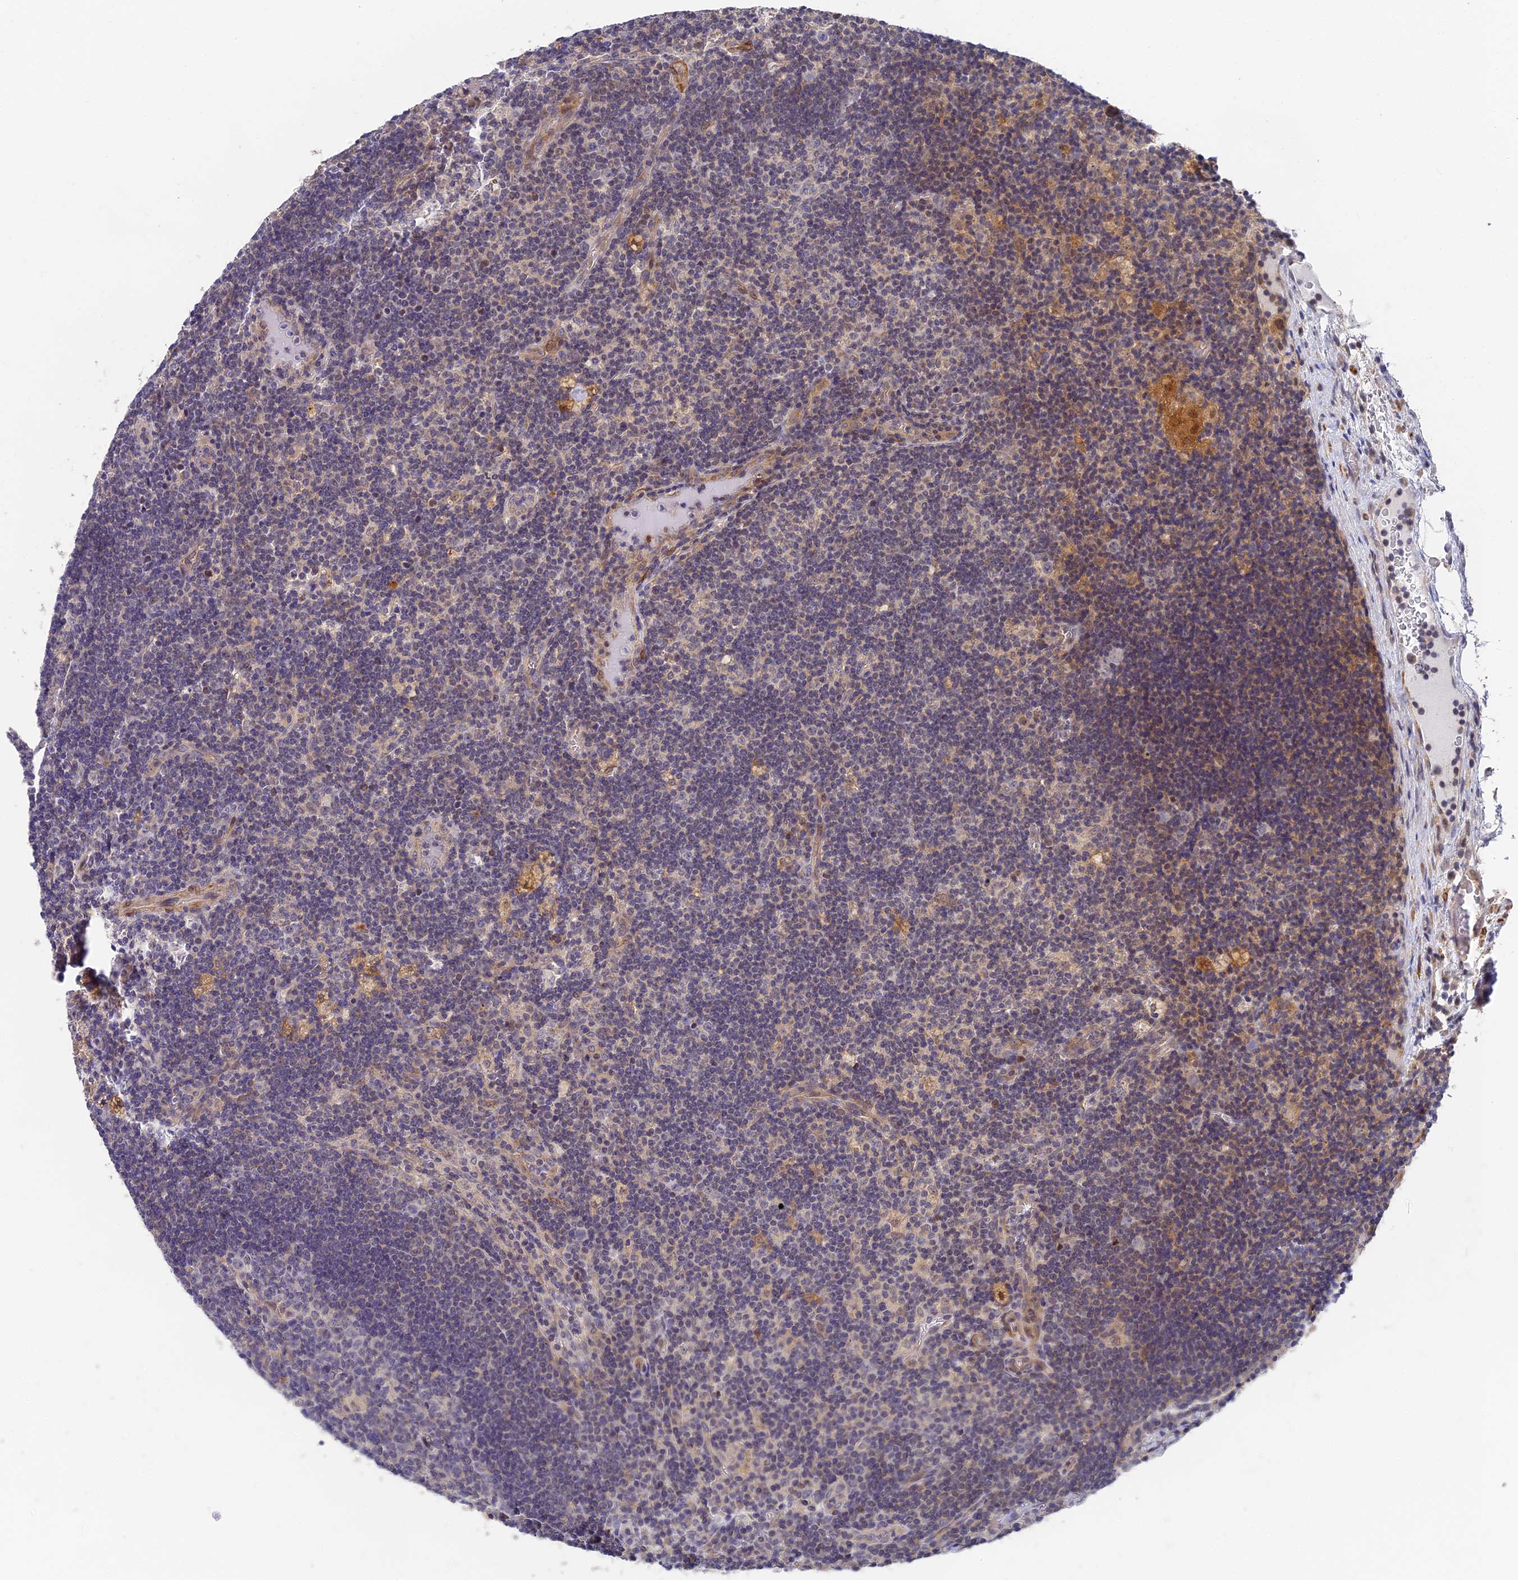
{"staining": {"intensity": "negative", "quantity": "none", "location": "none"}, "tissue": "lymph node", "cell_type": "Germinal center cells", "image_type": "normal", "snomed": [{"axis": "morphology", "description": "Normal tissue, NOS"}, {"axis": "topography", "description": "Lymph node"}], "caption": "The micrograph shows no staining of germinal center cells in benign lymph node.", "gene": "CCDC113", "patient": {"sex": "male", "age": 58}}